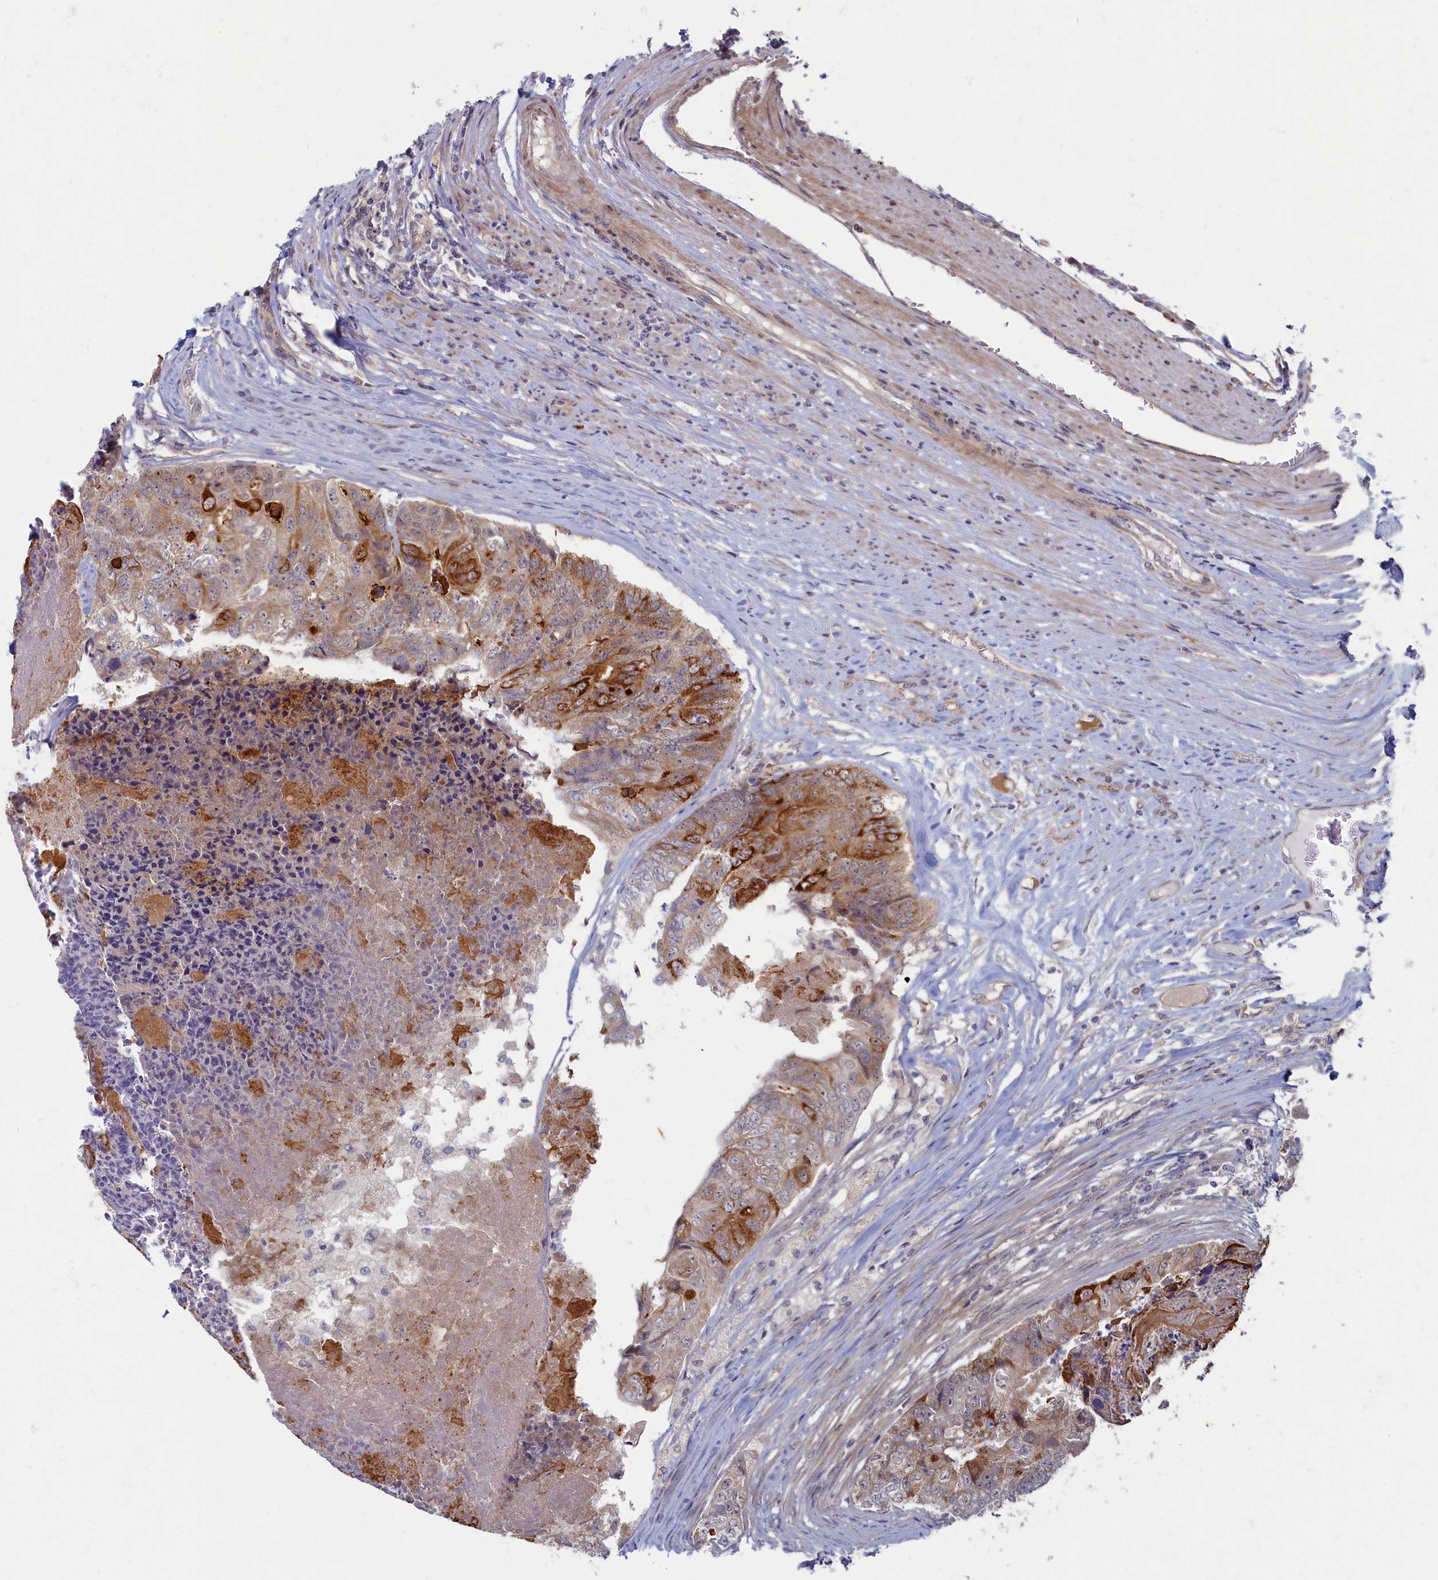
{"staining": {"intensity": "moderate", "quantity": "25%-75%", "location": "cytoplasmic/membranous"}, "tissue": "colorectal cancer", "cell_type": "Tumor cells", "image_type": "cancer", "snomed": [{"axis": "morphology", "description": "Adenocarcinoma, NOS"}, {"axis": "topography", "description": "Colon"}], "caption": "The immunohistochemical stain labels moderate cytoplasmic/membranous positivity in tumor cells of colorectal cancer (adenocarcinoma) tissue.", "gene": "WDR59", "patient": {"sex": "female", "age": 67}}